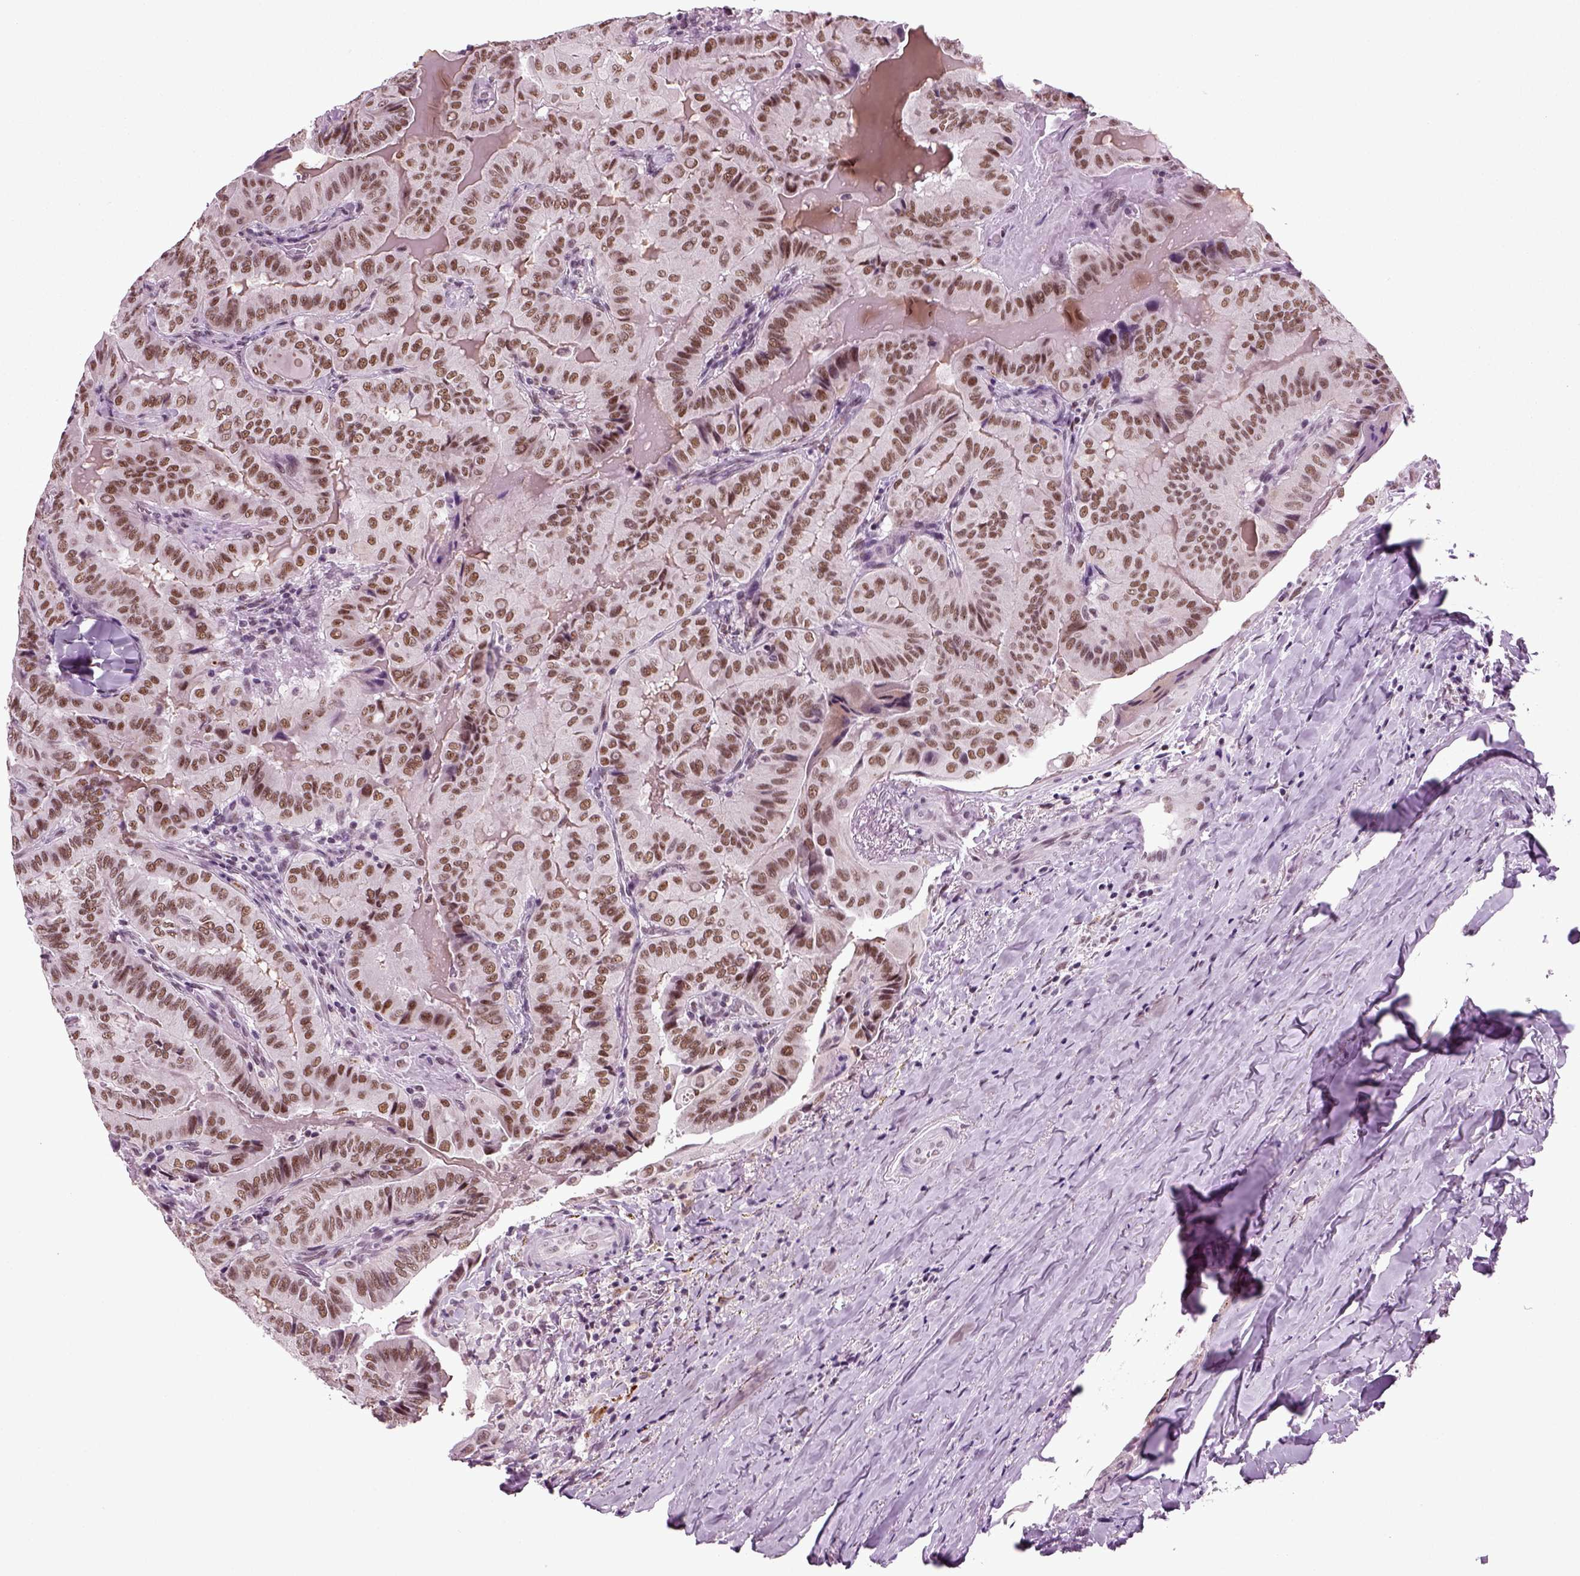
{"staining": {"intensity": "moderate", "quantity": ">75%", "location": "nuclear"}, "tissue": "thyroid cancer", "cell_type": "Tumor cells", "image_type": "cancer", "snomed": [{"axis": "morphology", "description": "Papillary adenocarcinoma, NOS"}, {"axis": "topography", "description": "Thyroid gland"}], "caption": "Moderate nuclear expression is present in approximately >75% of tumor cells in thyroid papillary adenocarcinoma.", "gene": "RCOR3", "patient": {"sex": "female", "age": 68}}